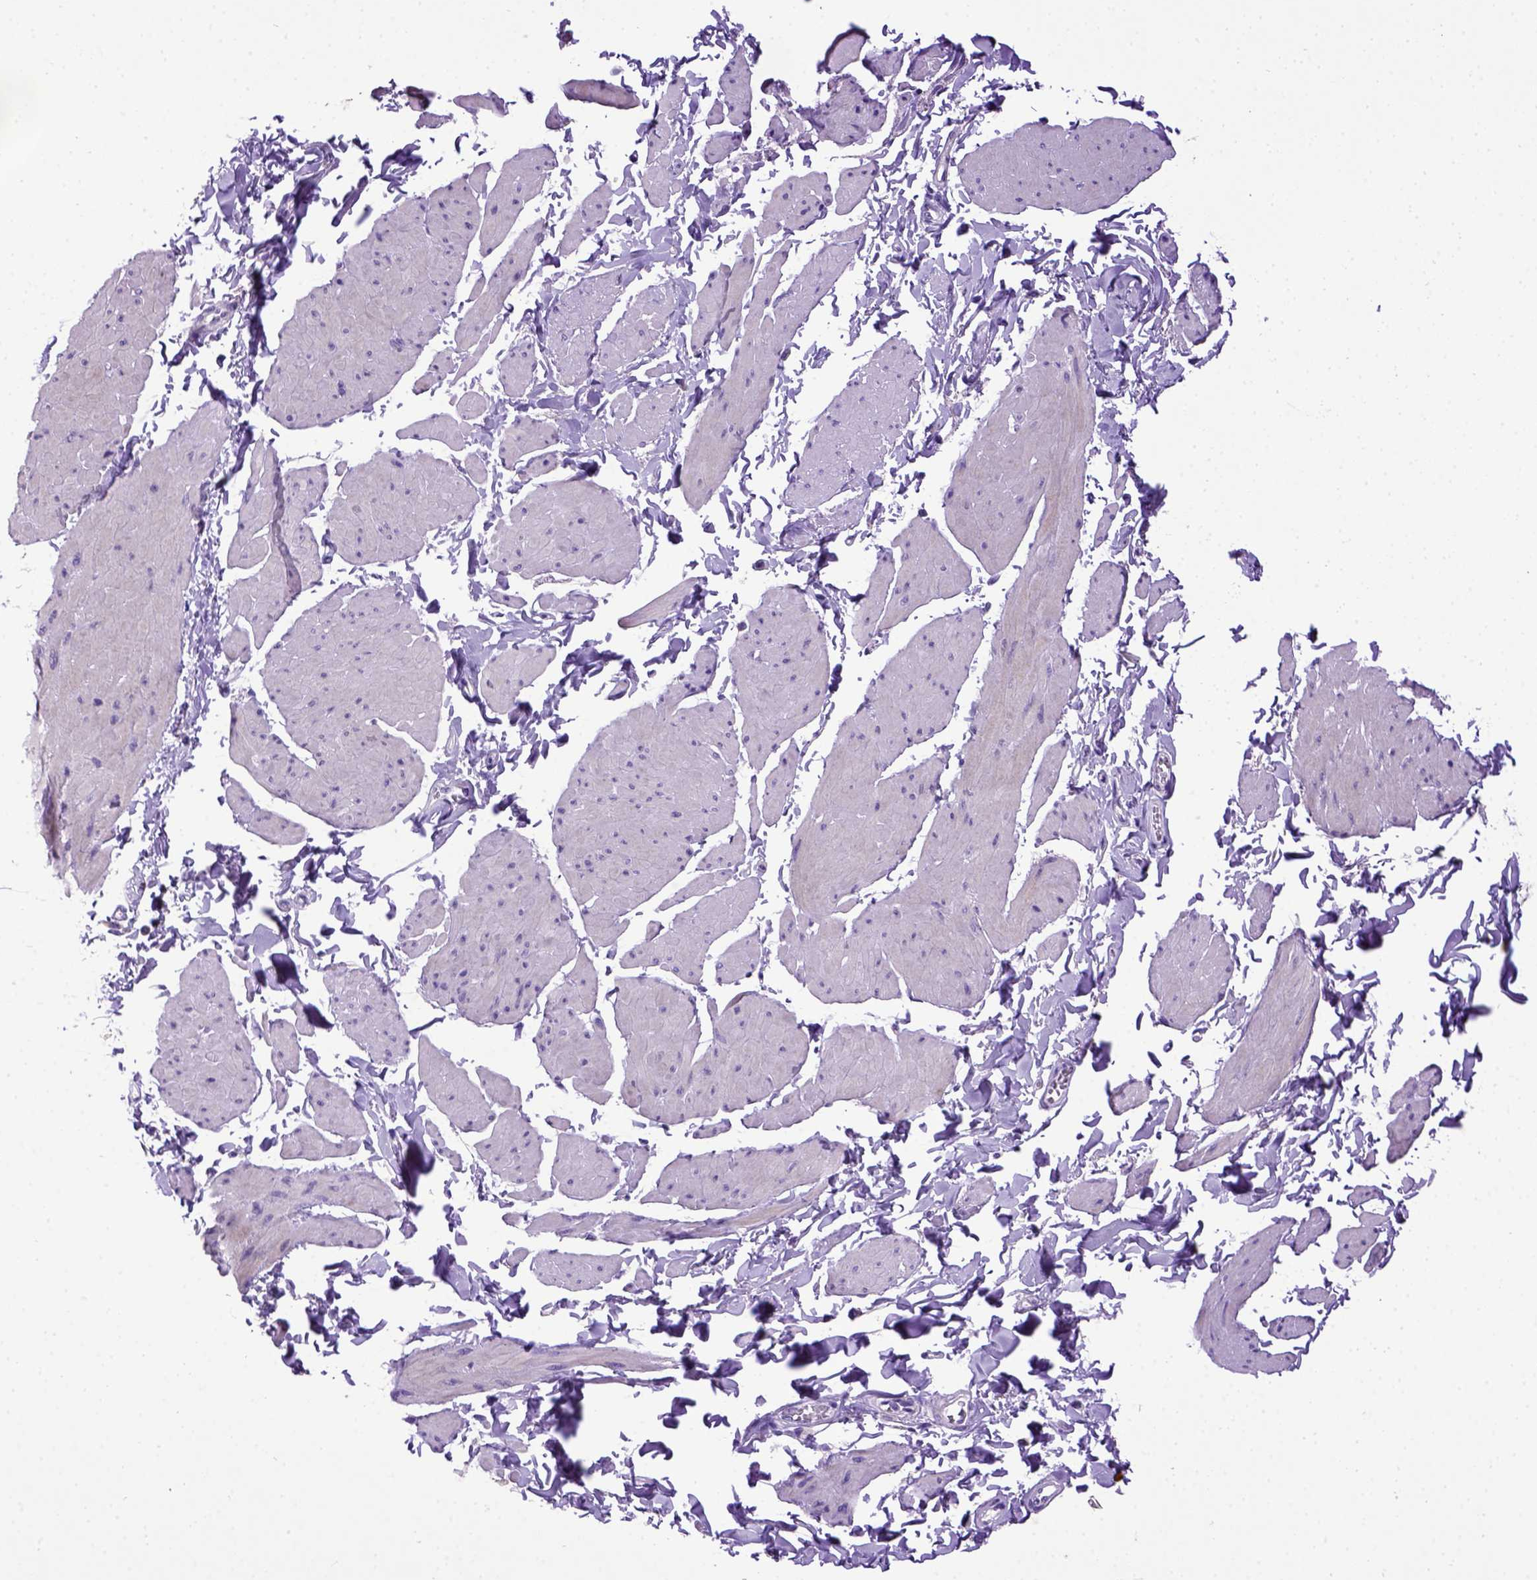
{"staining": {"intensity": "negative", "quantity": "none", "location": "none"}, "tissue": "smooth muscle", "cell_type": "Smooth muscle cells", "image_type": "normal", "snomed": [{"axis": "morphology", "description": "Normal tissue, NOS"}, {"axis": "topography", "description": "Adipose tissue"}, {"axis": "topography", "description": "Smooth muscle"}, {"axis": "topography", "description": "Peripheral nerve tissue"}], "caption": "Immunohistochemistry (IHC) micrograph of benign smooth muscle stained for a protein (brown), which reveals no positivity in smooth muscle cells. Brightfield microscopy of immunohistochemistry (IHC) stained with DAB (brown) and hematoxylin (blue), captured at high magnification.", "gene": "CDH1", "patient": {"sex": "male", "age": 83}}